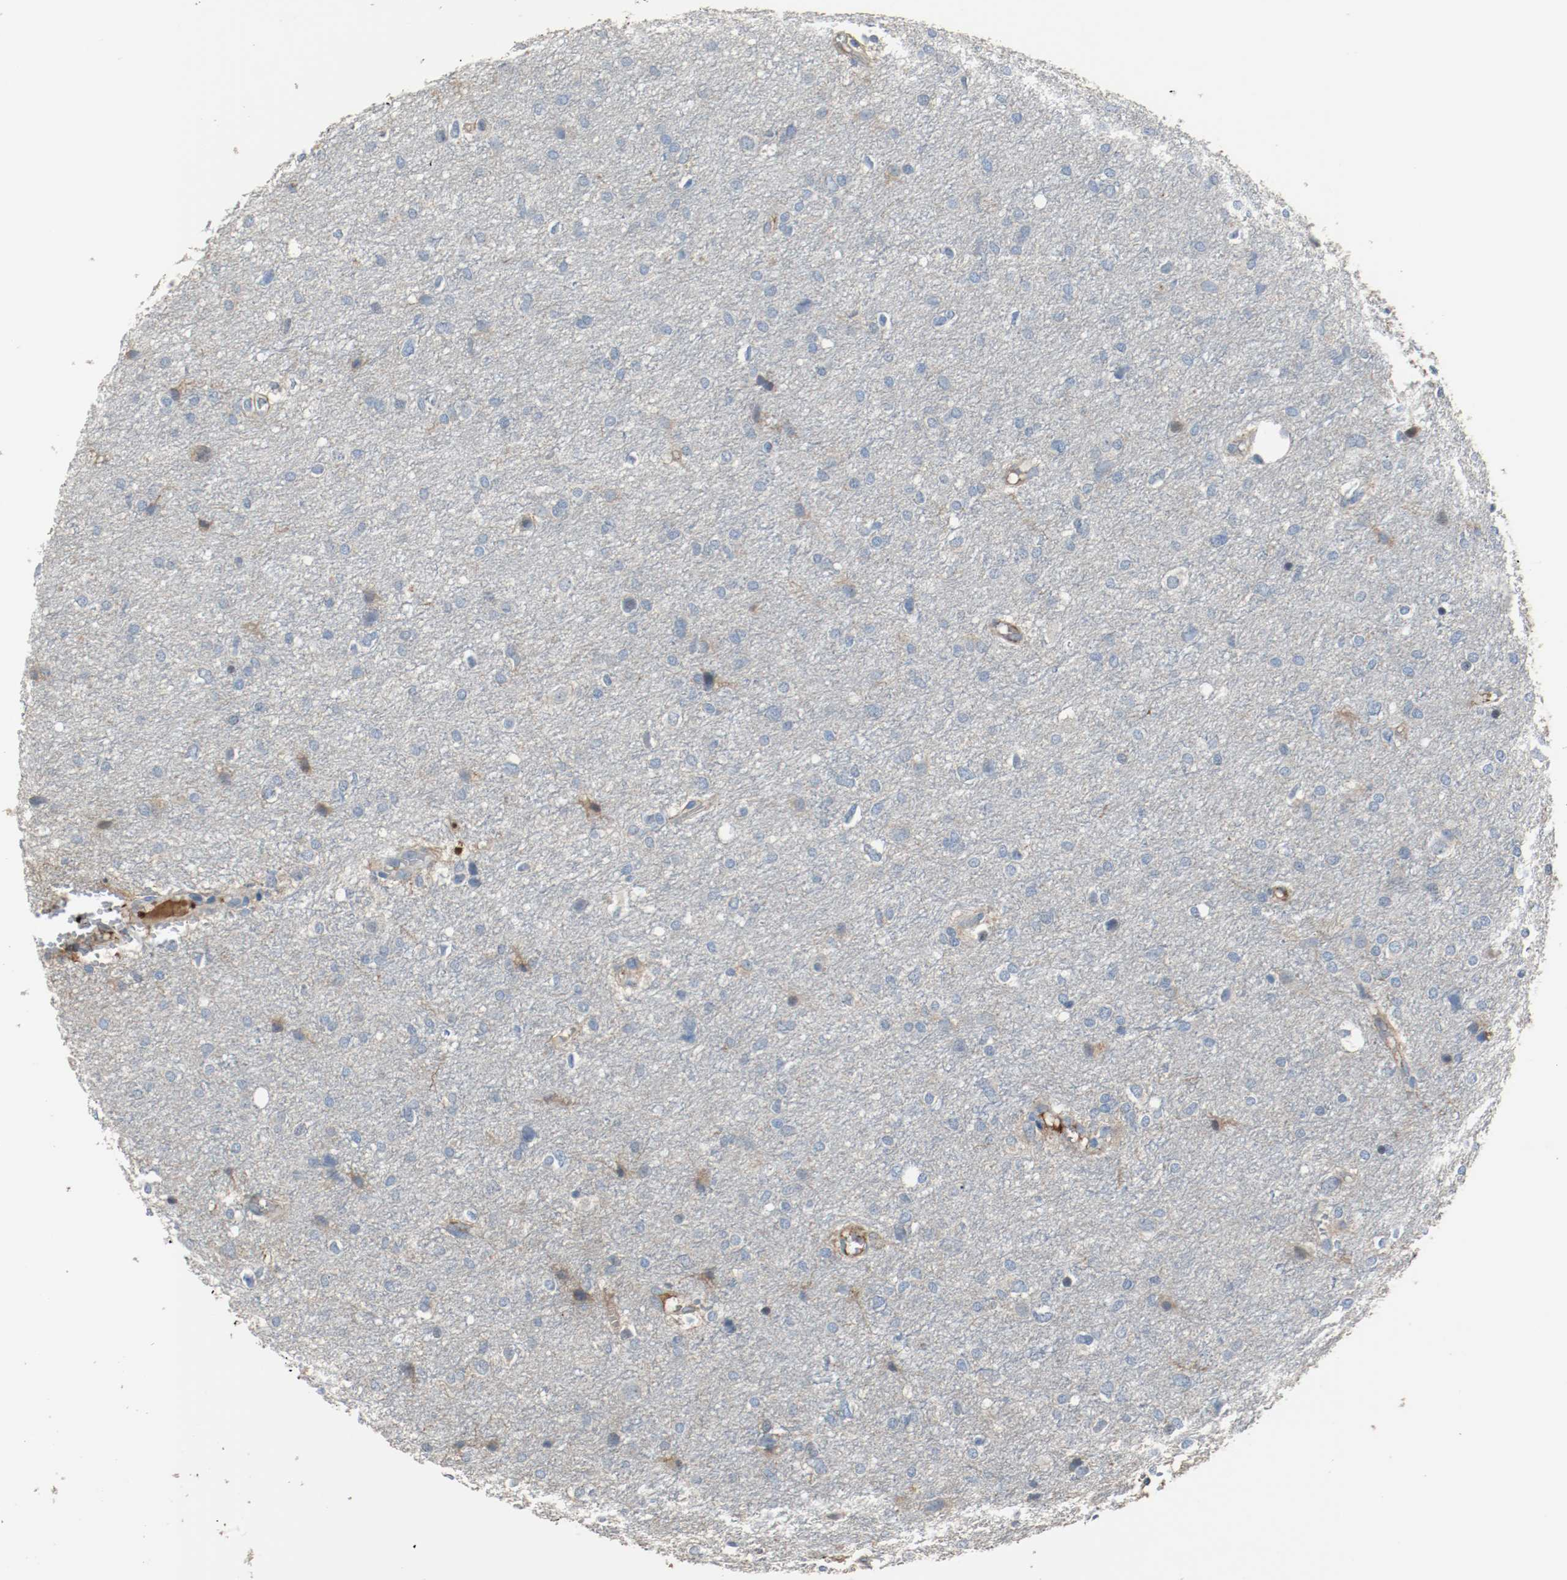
{"staining": {"intensity": "weak", "quantity": "<25%", "location": "cytoplasmic/membranous"}, "tissue": "glioma", "cell_type": "Tumor cells", "image_type": "cancer", "snomed": [{"axis": "morphology", "description": "Glioma, malignant, High grade"}, {"axis": "topography", "description": "Brain"}], "caption": "Glioma stained for a protein using IHC displays no expression tumor cells.", "gene": "BLK", "patient": {"sex": "female", "age": 59}}